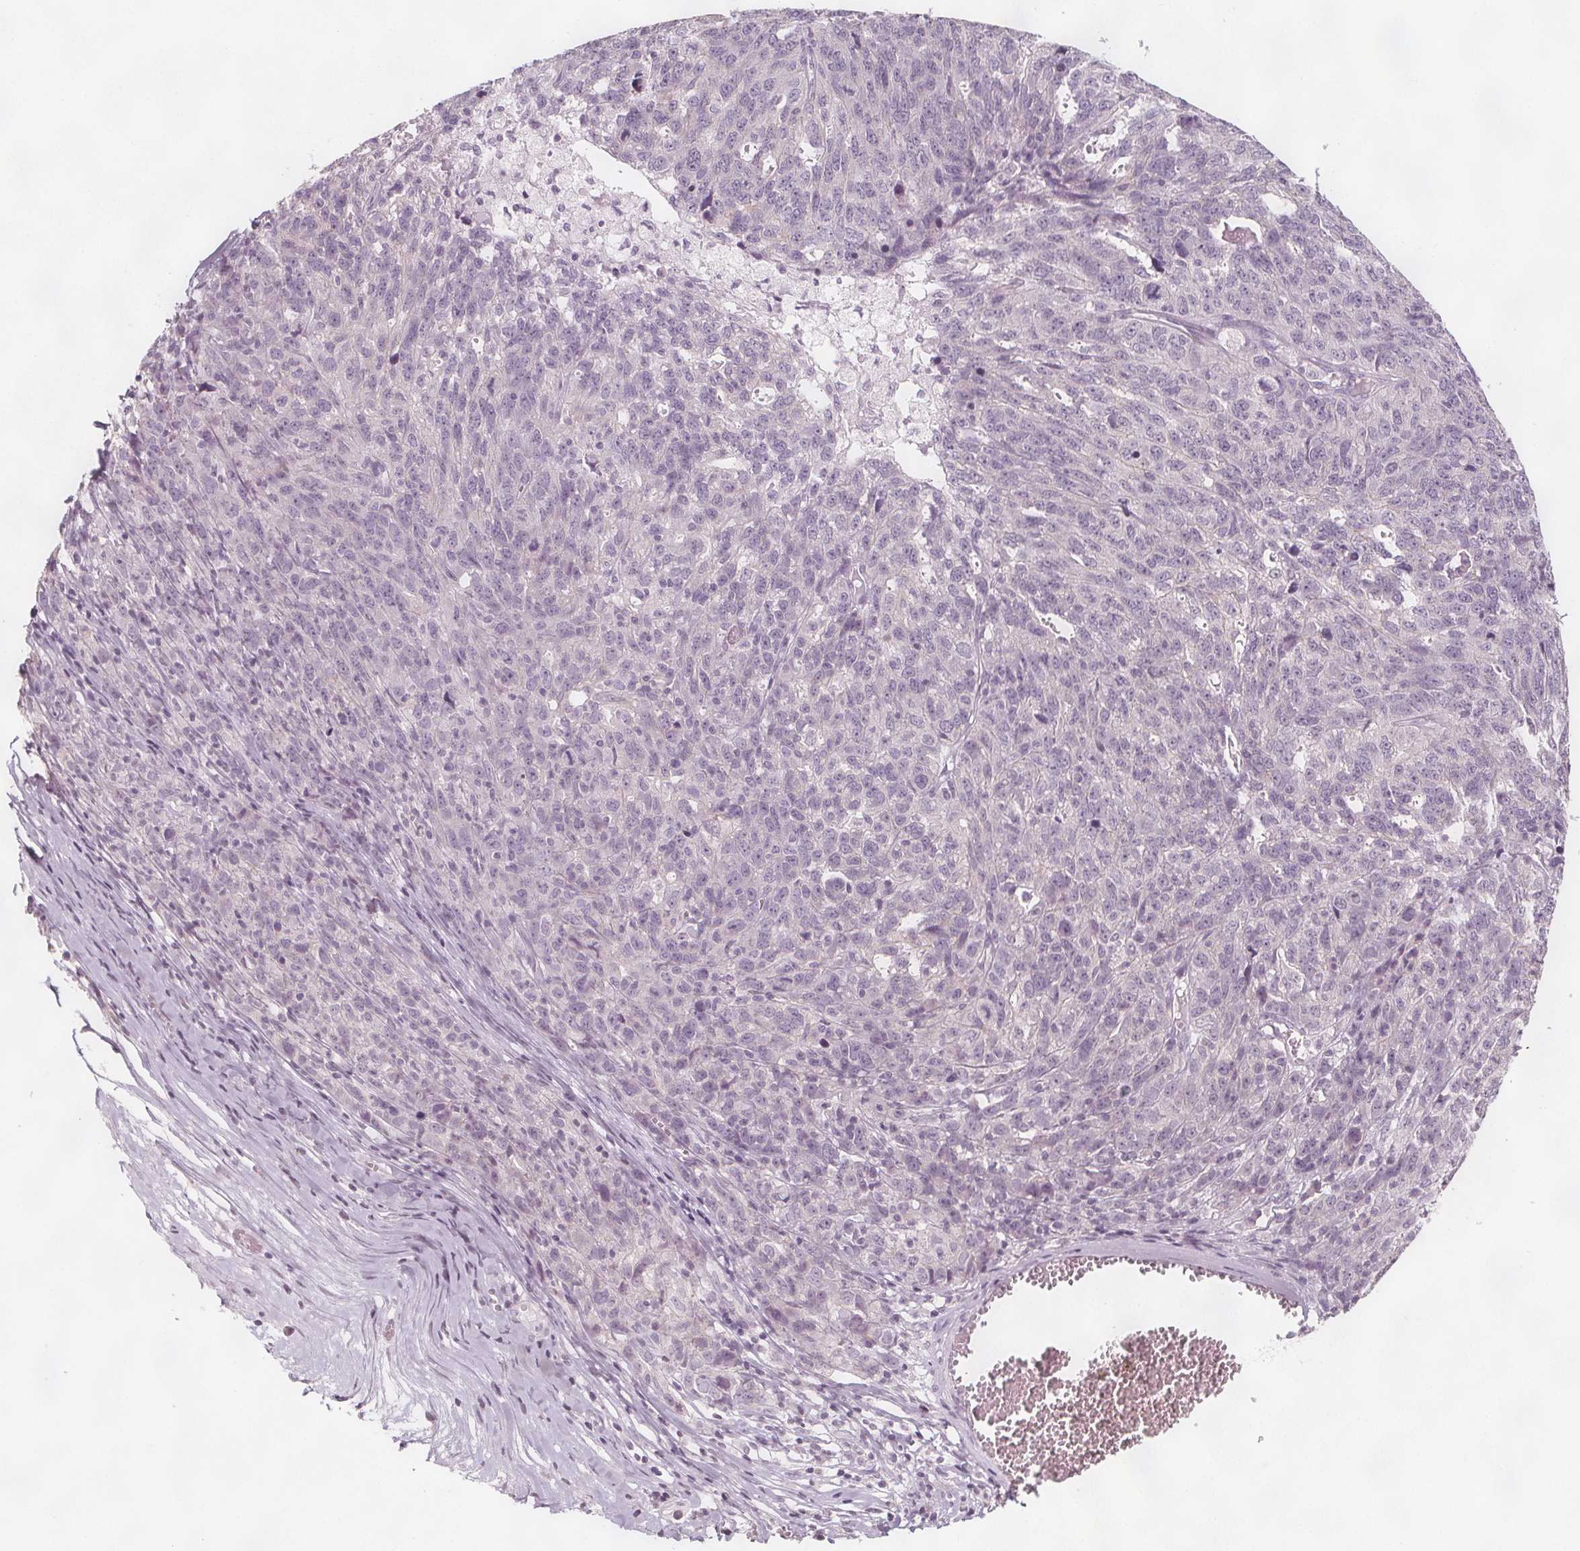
{"staining": {"intensity": "negative", "quantity": "none", "location": "none"}, "tissue": "ovarian cancer", "cell_type": "Tumor cells", "image_type": "cancer", "snomed": [{"axis": "morphology", "description": "Cystadenocarcinoma, serous, NOS"}, {"axis": "topography", "description": "Ovary"}], "caption": "A micrograph of serous cystadenocarcinoma (ovarian) stained for a protein reveals no brown staining in tumor cells. (Stains: DAB (3,3'-diaminobenzidine) immunohistochemistry with hematoxylin counter stain, Microscopy: brightfield microscopy at high magnification).", "gene": "C1orf167", "patient": {"sex": "female", "age": 71}}